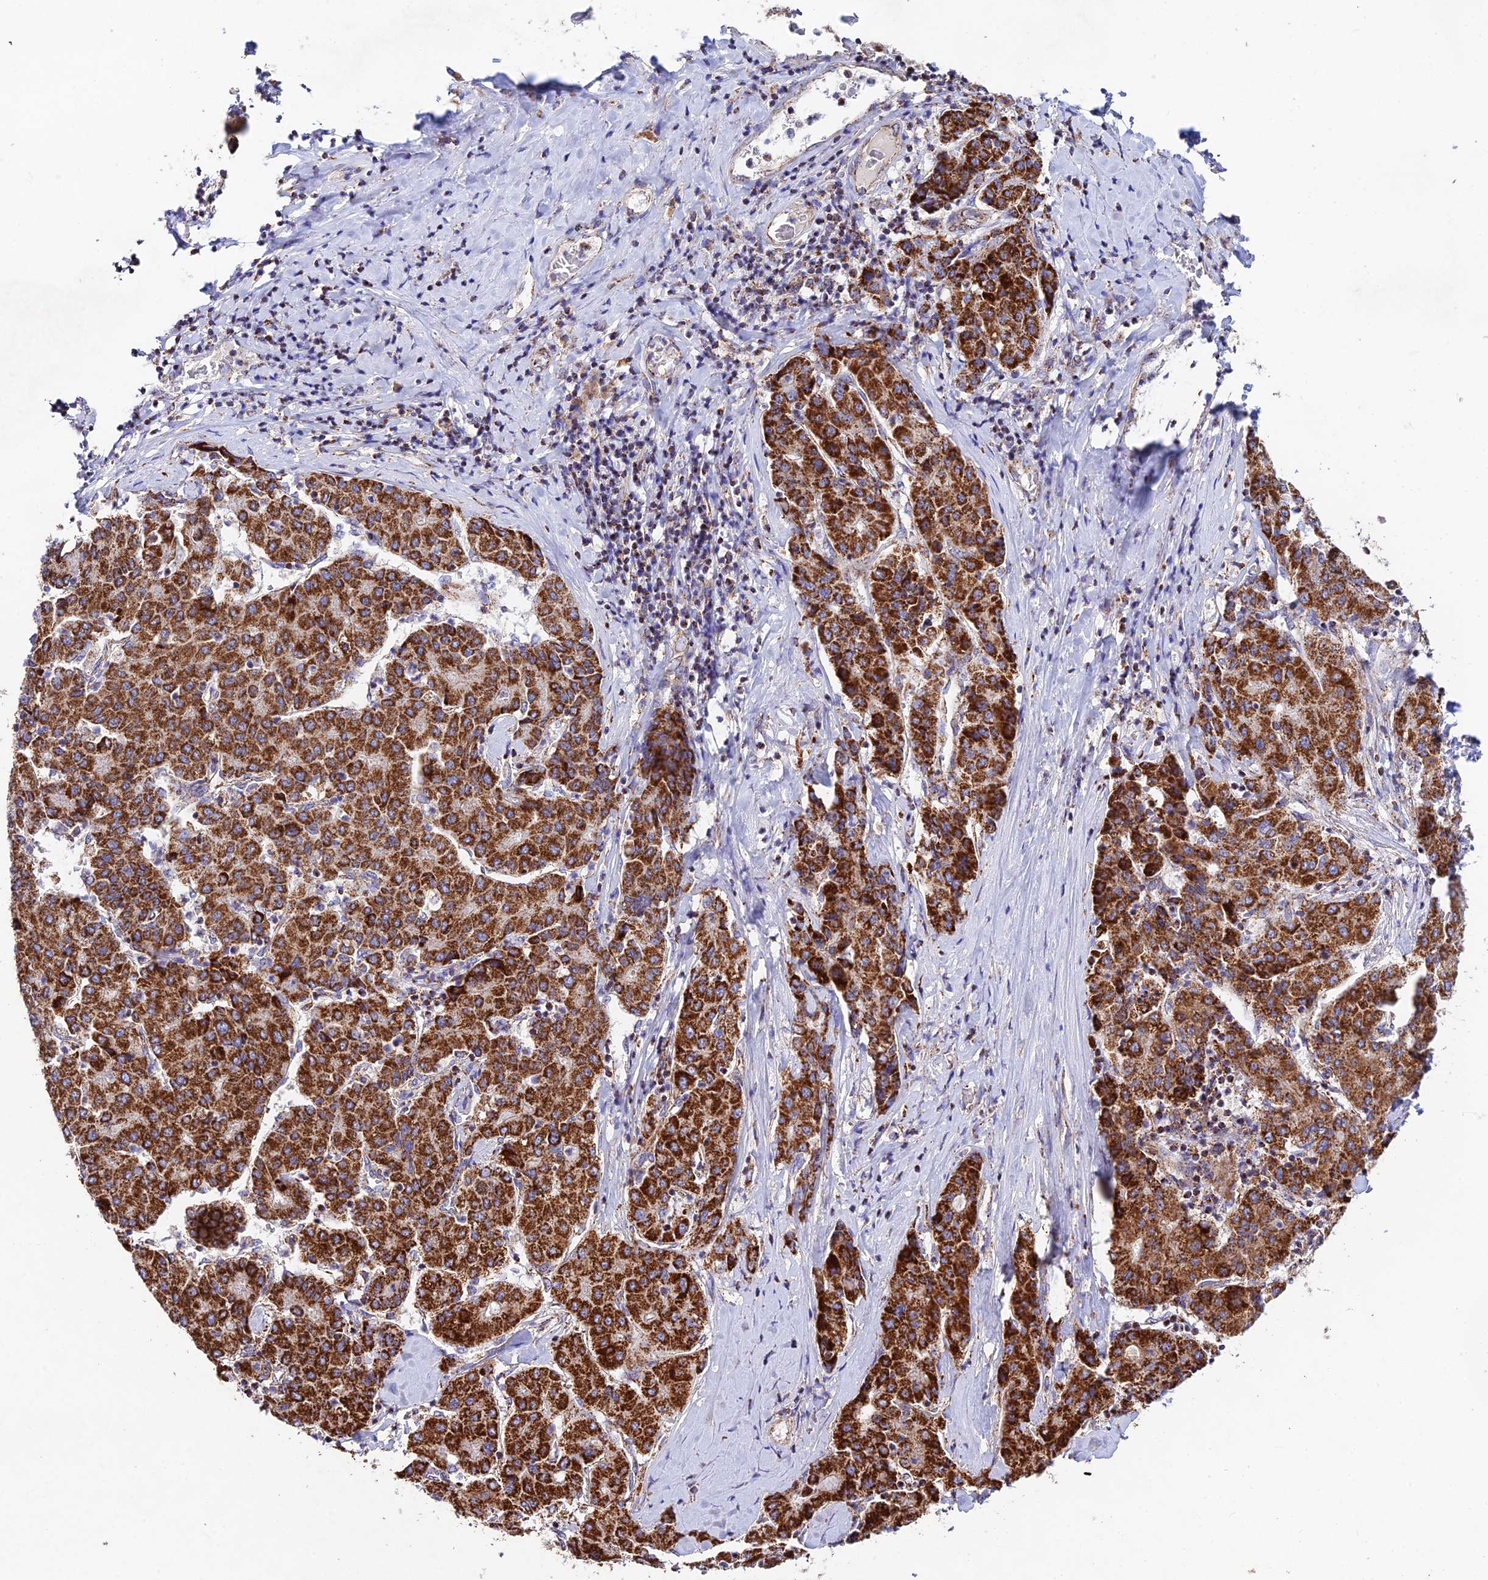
{"staining": {"intensity": "strong", "quantity": ">75%", "location": "cytoplasmic/membranous"}, "tissue": "liver cancer", "cell_type": "Tumor cells", "image_type": "cancer", "snomed": [{"axis": "morphology", "description": "Carcinoma, Hepatocellular, NOS"}, {"axis": "topography", "description": "Liver"}], "caption": "Protein analysis of liver cancer tissue reveals strong cytoplasmic/membranous staining in about >75% of tumor cells. The staining was performed using DAB to visualize the protein expression in brown, while the nuclei were stained in blue with hematoxylin (Magnification: 20x).", "gene": "KHDC3L", "patient": {"sex": "male", "age": 65}}